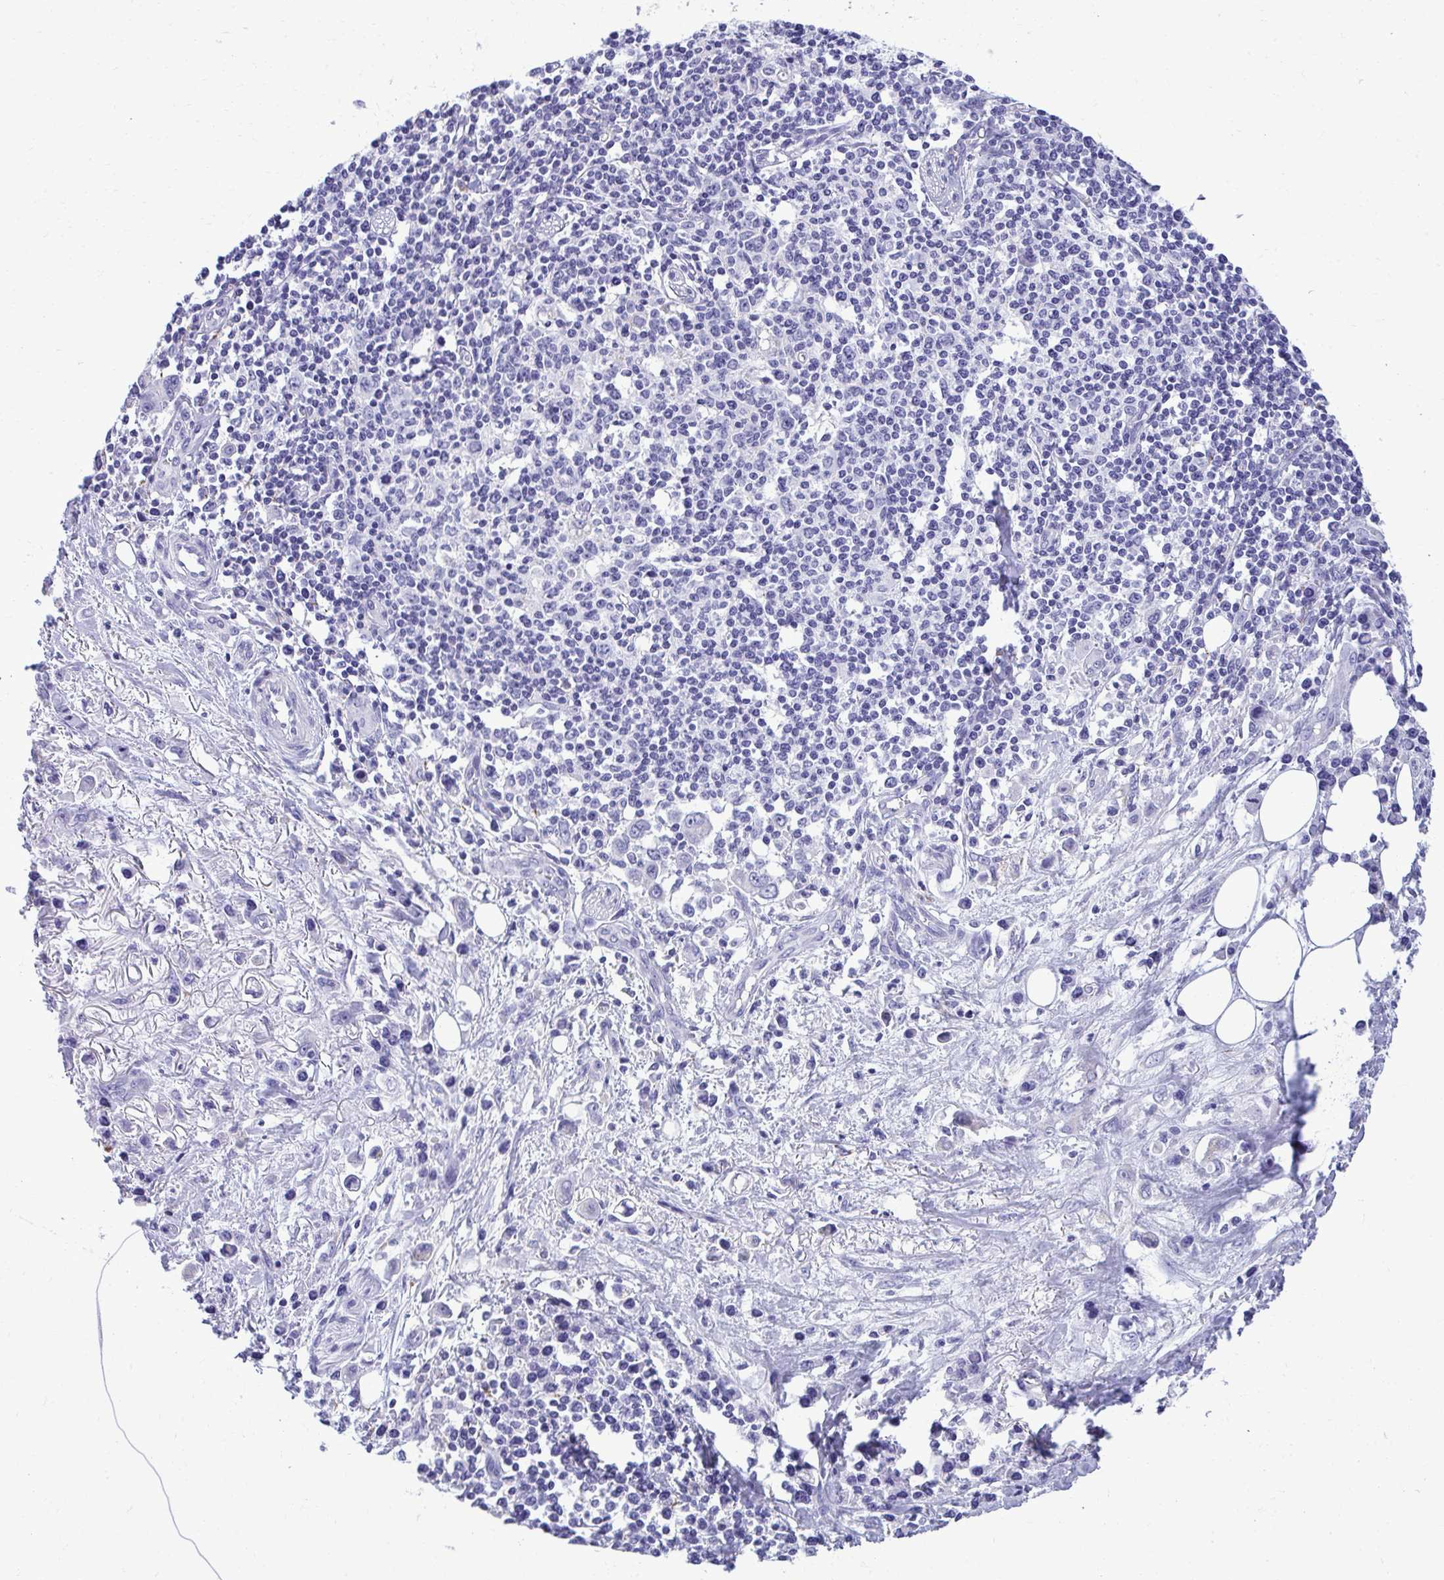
{"staining": {"intensity": "negative", "quantity": "none", "location": "none"}, "tissue": "stomach cancer", "cell_type": "Tumor cells", "image_type": "cancer", "snomed": [{"axis": "morphology", "description": "Adenocarcinoma, NOS"}, {"axis": "topography", "description": "Stomach, upper"}], "caption": "IHC image of neoplastic tissue: adenocarcinoma (stomach) stained with DAB (3,3'-diaminobenzidine) reveals no significant protein positivity in tumor cells. Brightfield microscopy of immunohistochemistry stained with DAB (3,3'-diaminobenzidine) (brown) and hematoxylin (blue), captured at high magnification.", "gene": "AIG1", "patient": {"sex": "male", "age": 75}}